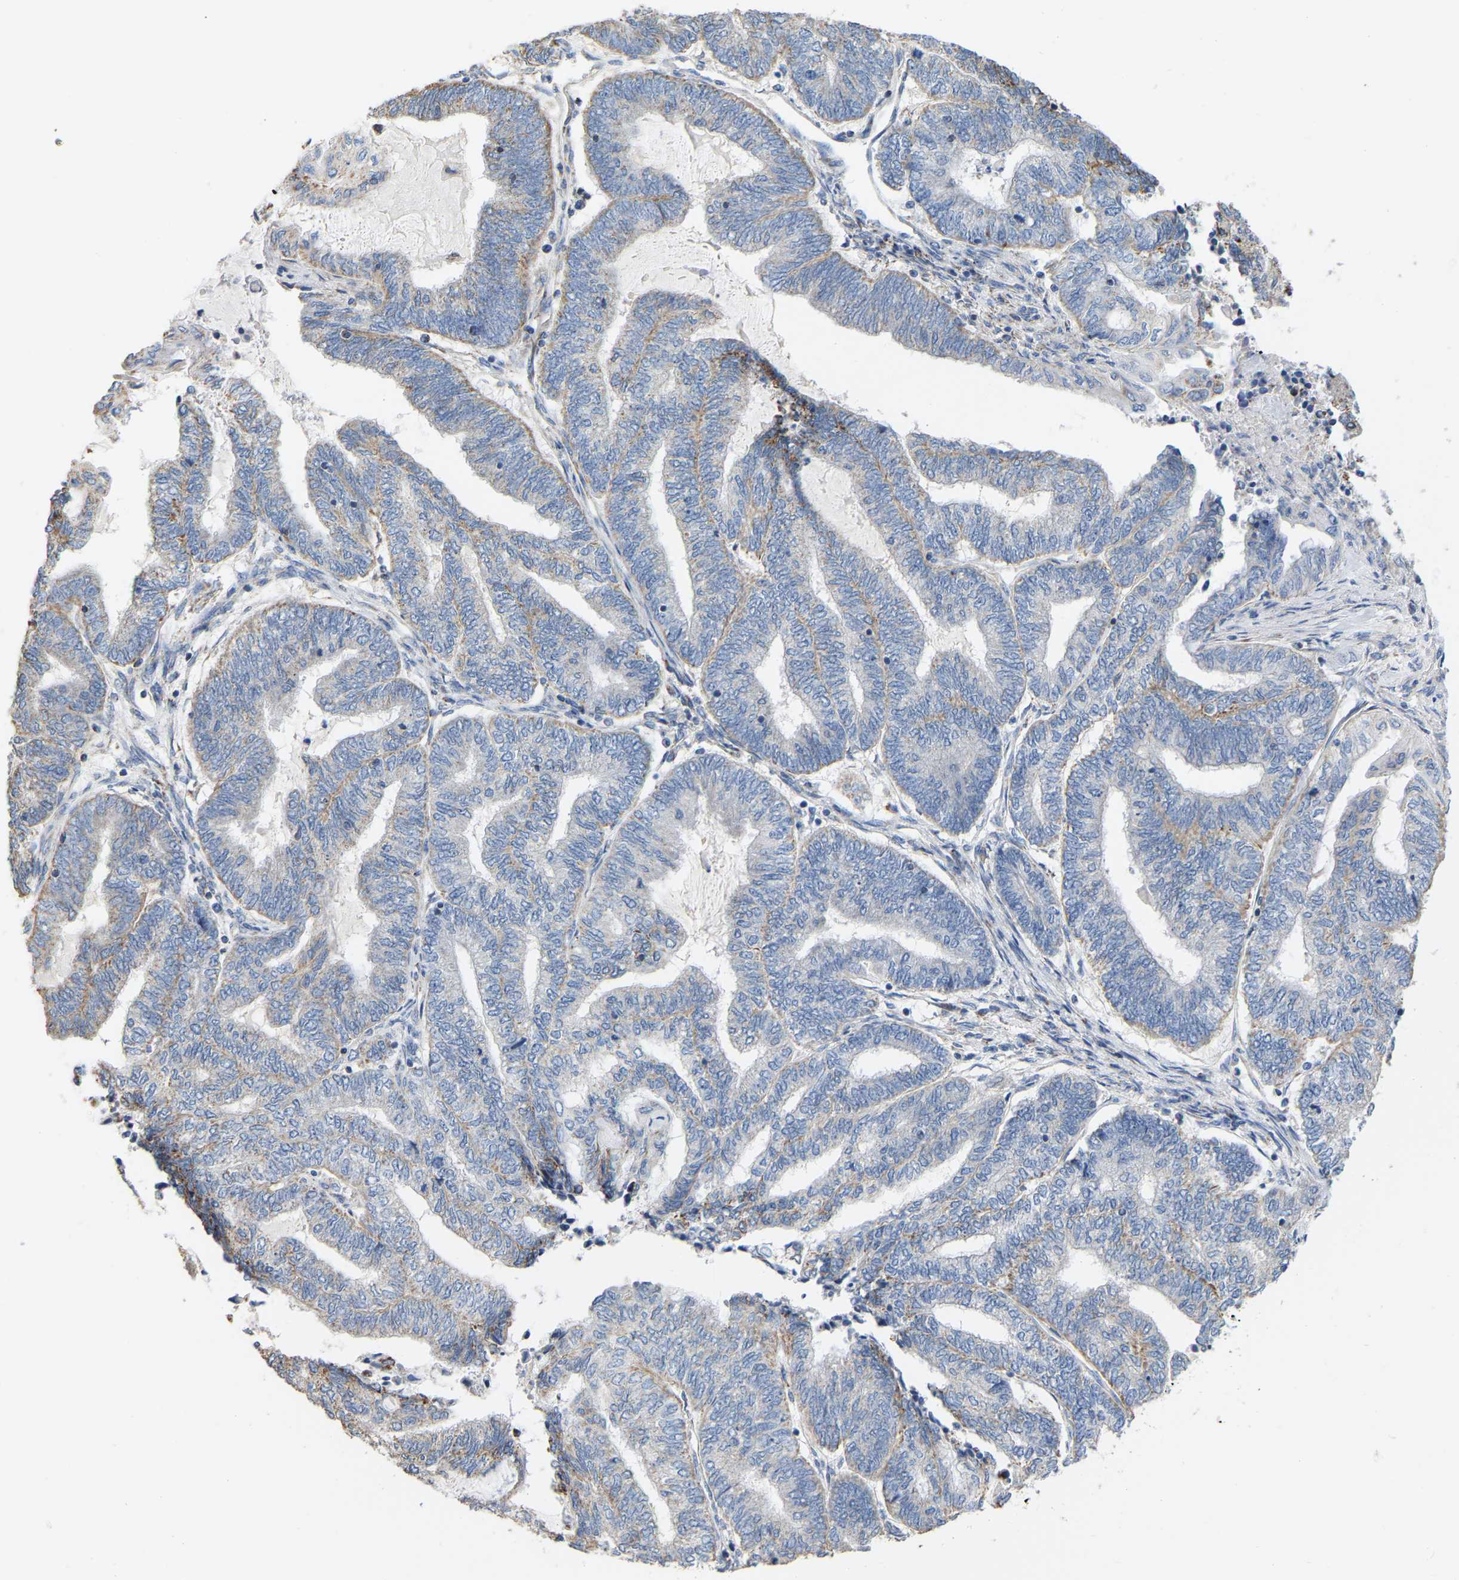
{"staining": {"intensity": "negative", "quantity": "none", "location": "none"}, "tissue": "endometrial cancer", "cell_type": "Tumor cells", "image_type": "cancer", "snomed": [{"axis": "morphology", "description": "Adenocarcinoma, NOS"}, {"axis": "topography", "description": "Uterus"}, {"axis": "topography", "description": "Endometrium"}], "caption": "This photomicrograph is of endometrial cancer (adenocarcinoma) stained with immunohistochemistry to label a protein in brown with the nuclei are counter-stained blue. There is no expression in tumor cells.", "gene": "CBLB", "patient": {"sex": "female", "age": 70}}